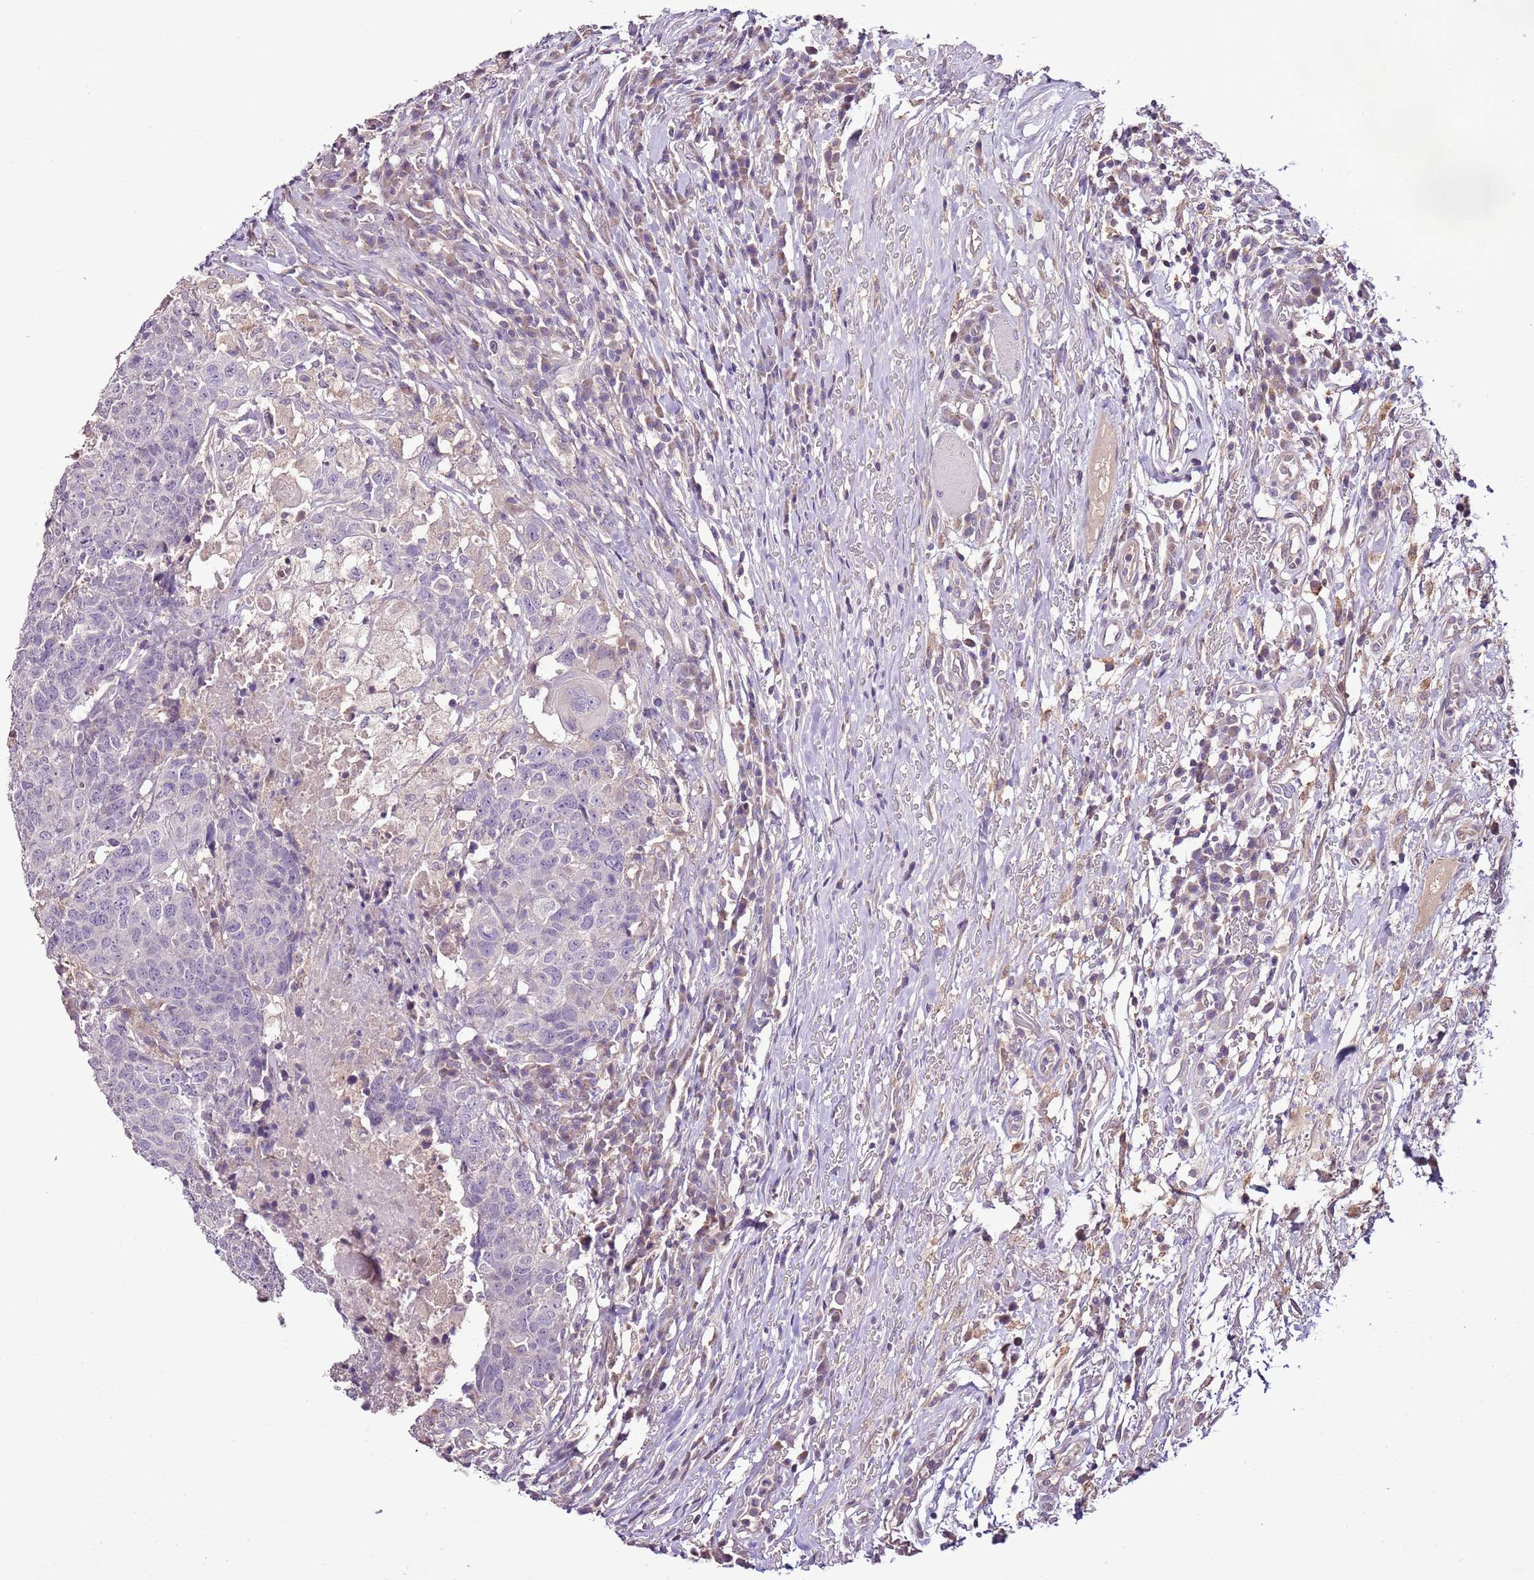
{"staining": {"intensity": "negative", "quantity": "none", "location": "none"}, "tissue": "head and neck cancer", "cell_type": "Tumor cells", "image_type": "cancer", "snomed": [{"axis": "morphology", "description": "Normal tissue, NOS"}, {"axis": "morphology", "description": "Squamous cell carcinoma, NOS"}, {"axis": "topography", "description": "Skeletal muscle"}, {"axis": "topography", "description": "Vascular tissue"}, {"axis": "topography", "description": "Peripheral nerve tissue"}, {"axis": "topography", "description": "Head-Neck"}], "caption": "This is an IHC histopathology image of head and neck cancer. There is no expression in tumor cells.", "gene": "CMKLR1", "patient": {"sex": "male", "age": 66}}